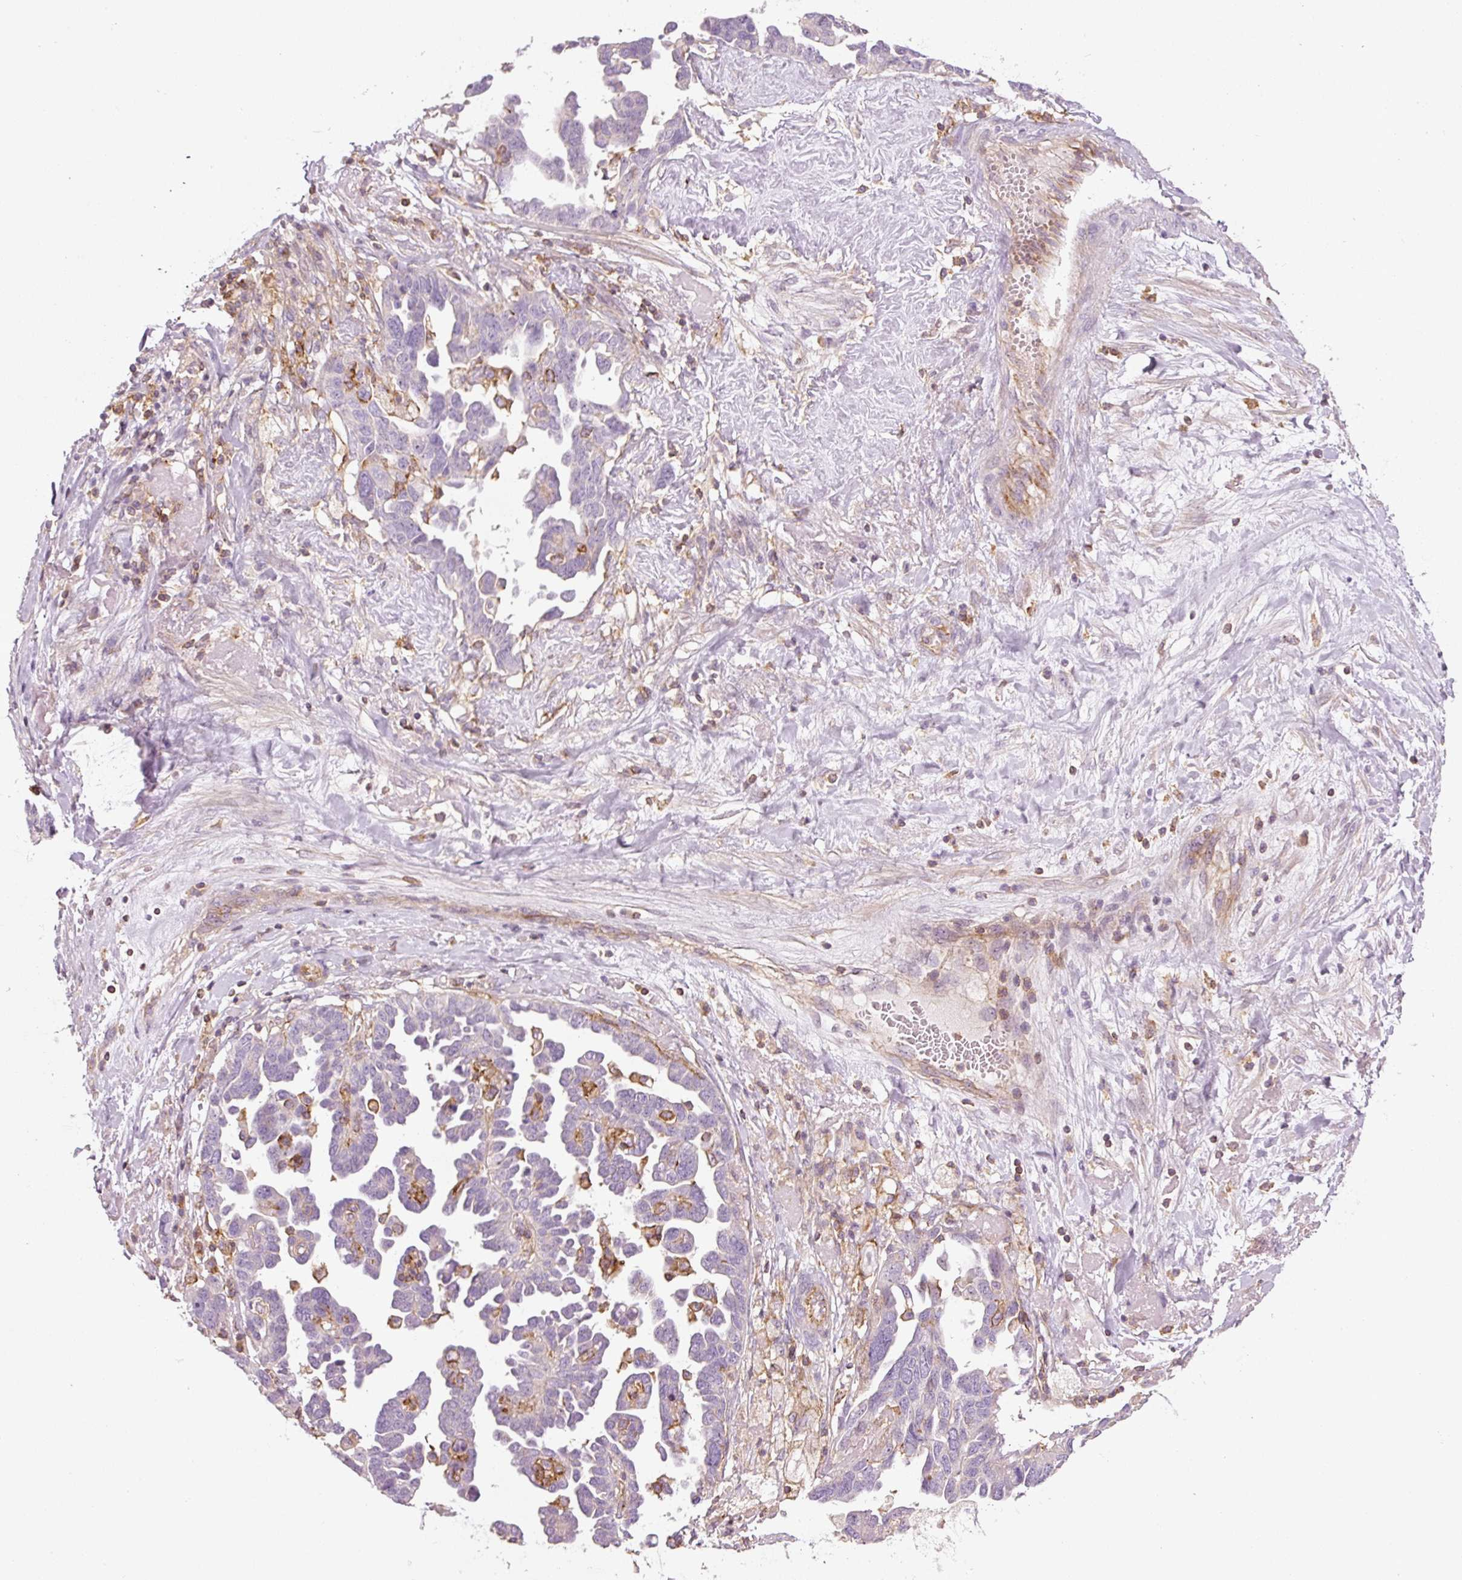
{"staining": {"intensity": "negative", "quantity": "none", "location": "none"}, "tissue": "ovarian cancer", "cell_type": "Tumor cells", "image_type": "cancer", "snomed": [{"axis": "morphology", "description": "Cystadenocarcinoma, serous, NOS"}, {"axis": "topography", "description": "Ovary"}], "caption": "This is a photomicrograph of immunohistochemistry staining of ovarian cancer (serous cystadenocarcinoma), which shows no staining in tumor cells.", "gene": "SIPA1", "patient": {"sex": "female", "age": 54}}